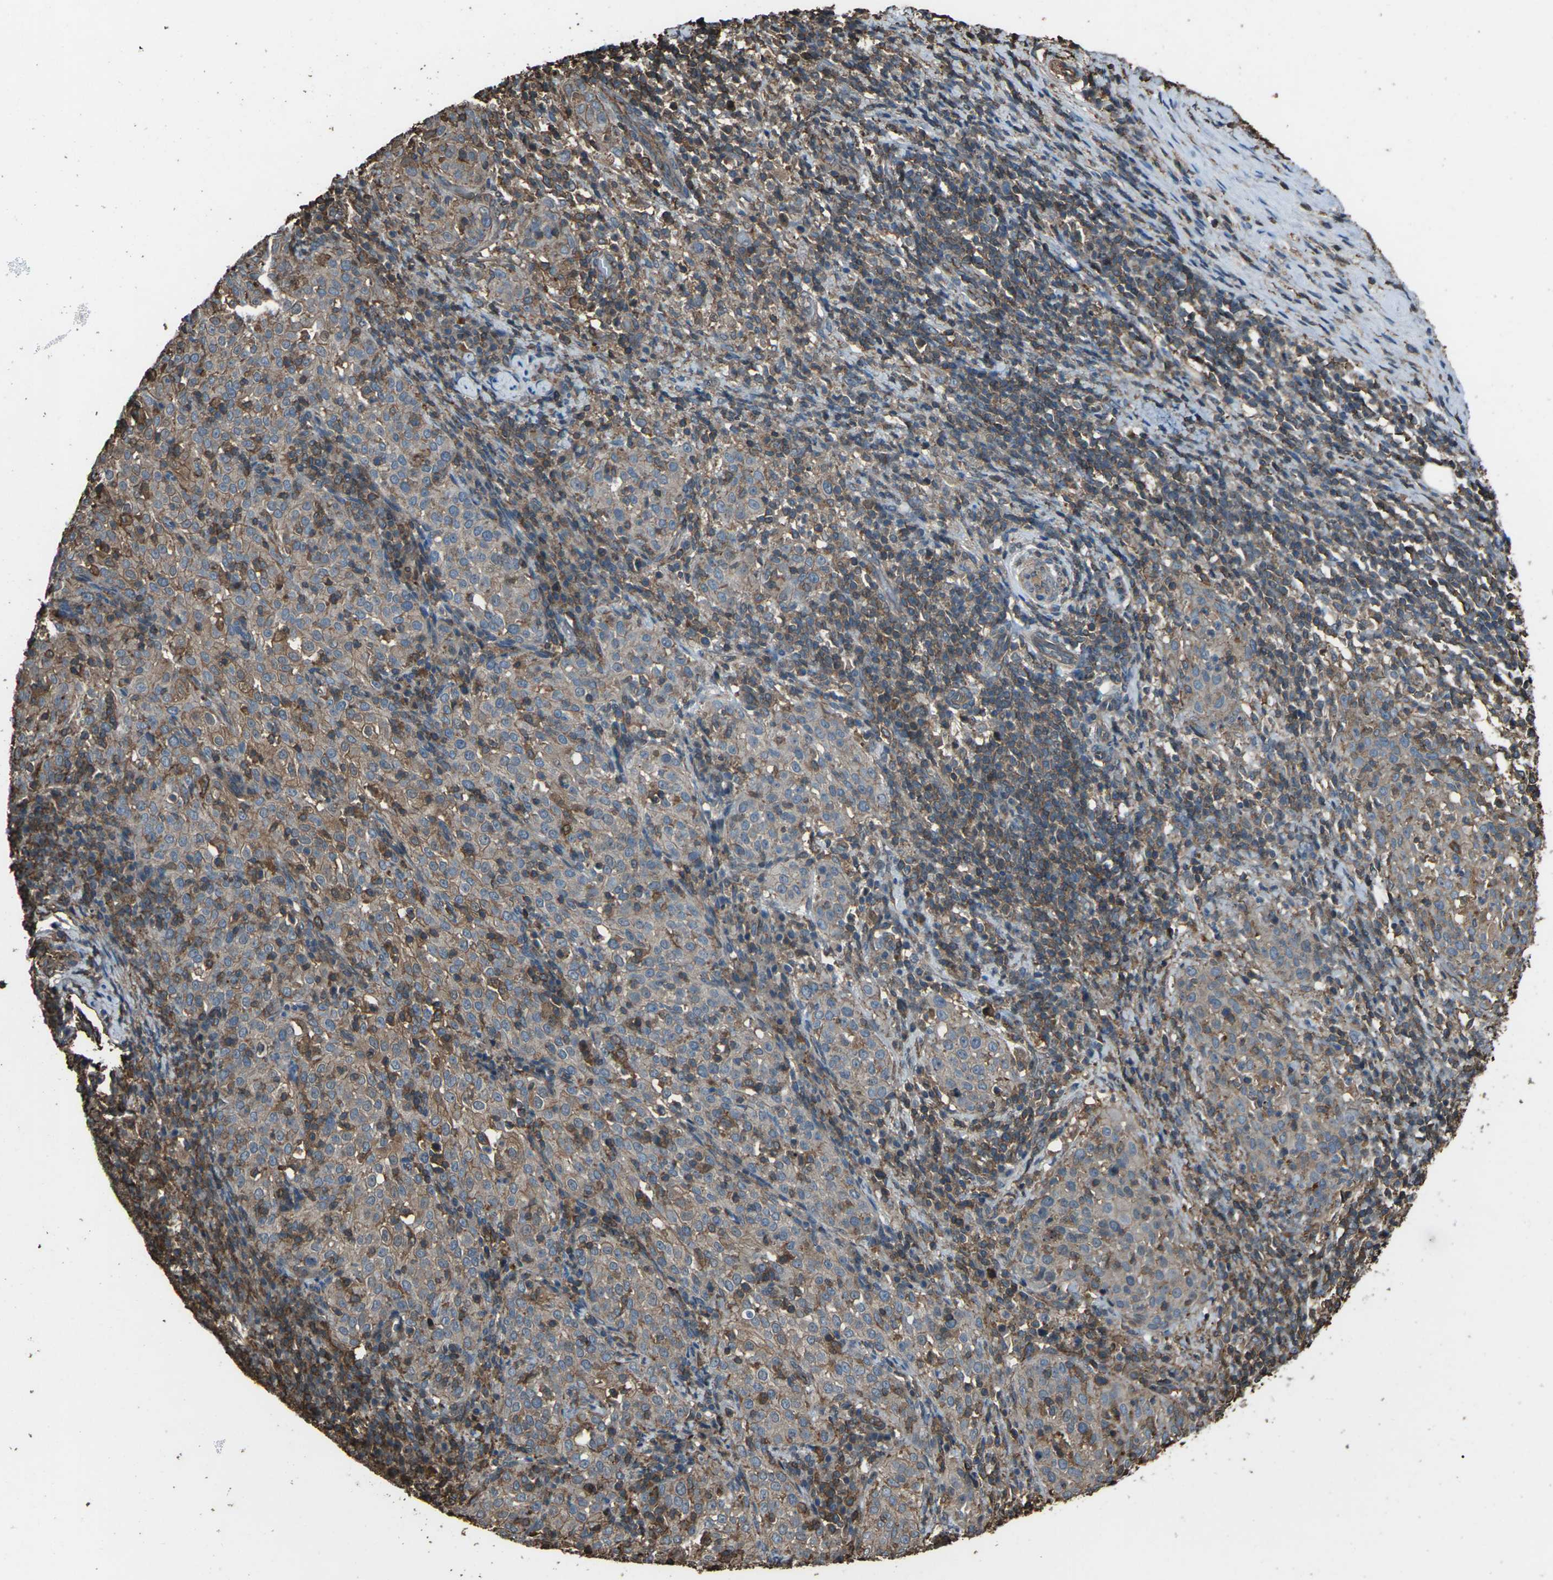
{"staining": {"intensity": "weak", "quantity": "25%-75%", "location": "cytoplasmic/membranous"}, "tissue": "cervical cancer", "cell_type": "Tumor cells", "image_type": "cancer", "snomed": [{"axis": "morphology", "description": "Squamous cell carcinoma, NOS"}, {"axis": "topography", "description": "Cervix"}], "caption": "Weak cytoplasmic/membranous staining for a protein is appreciated in about 25%-75% of tumor cells of cervical cancer using IHC.", "gene": "DHPS", "patient": {"sex": "female", "age": 51}}